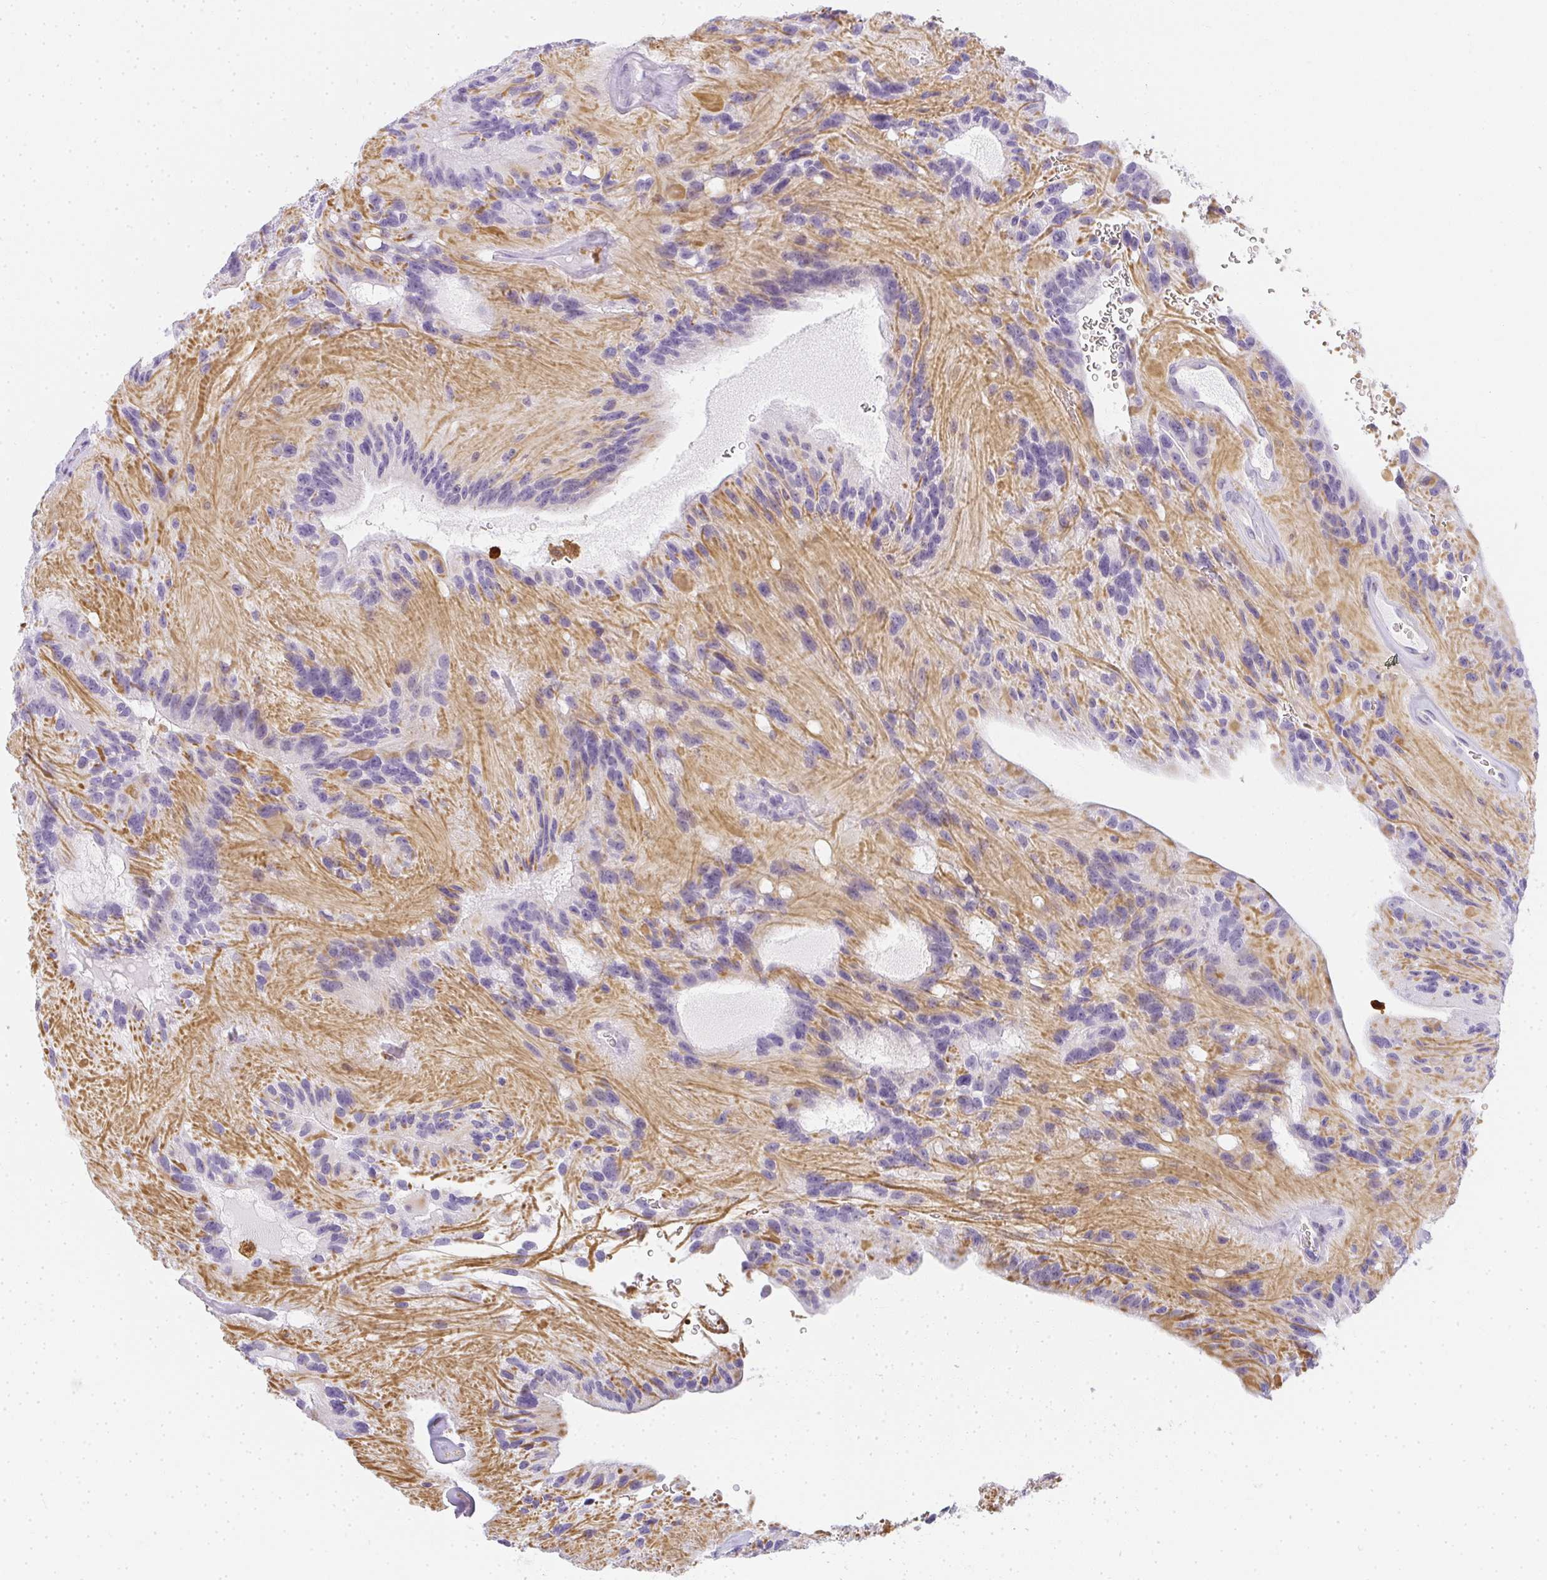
{"staining": {"intensity": "negative", "quantity": "none", "location": "none"}, "tissue": "glioma", "cell_type": "Tumor cells", "image_type": "cancer", "snomed": [{"axis": "morphology", "description": "Glioma, malignant, Low grade"}, {"axis": "topography", "description": "Brain"}], "caption": "The image displays no staining of tumor cells in glioma.", "gene": "HK3", "patient": {"sex": "male", "age": 31}}